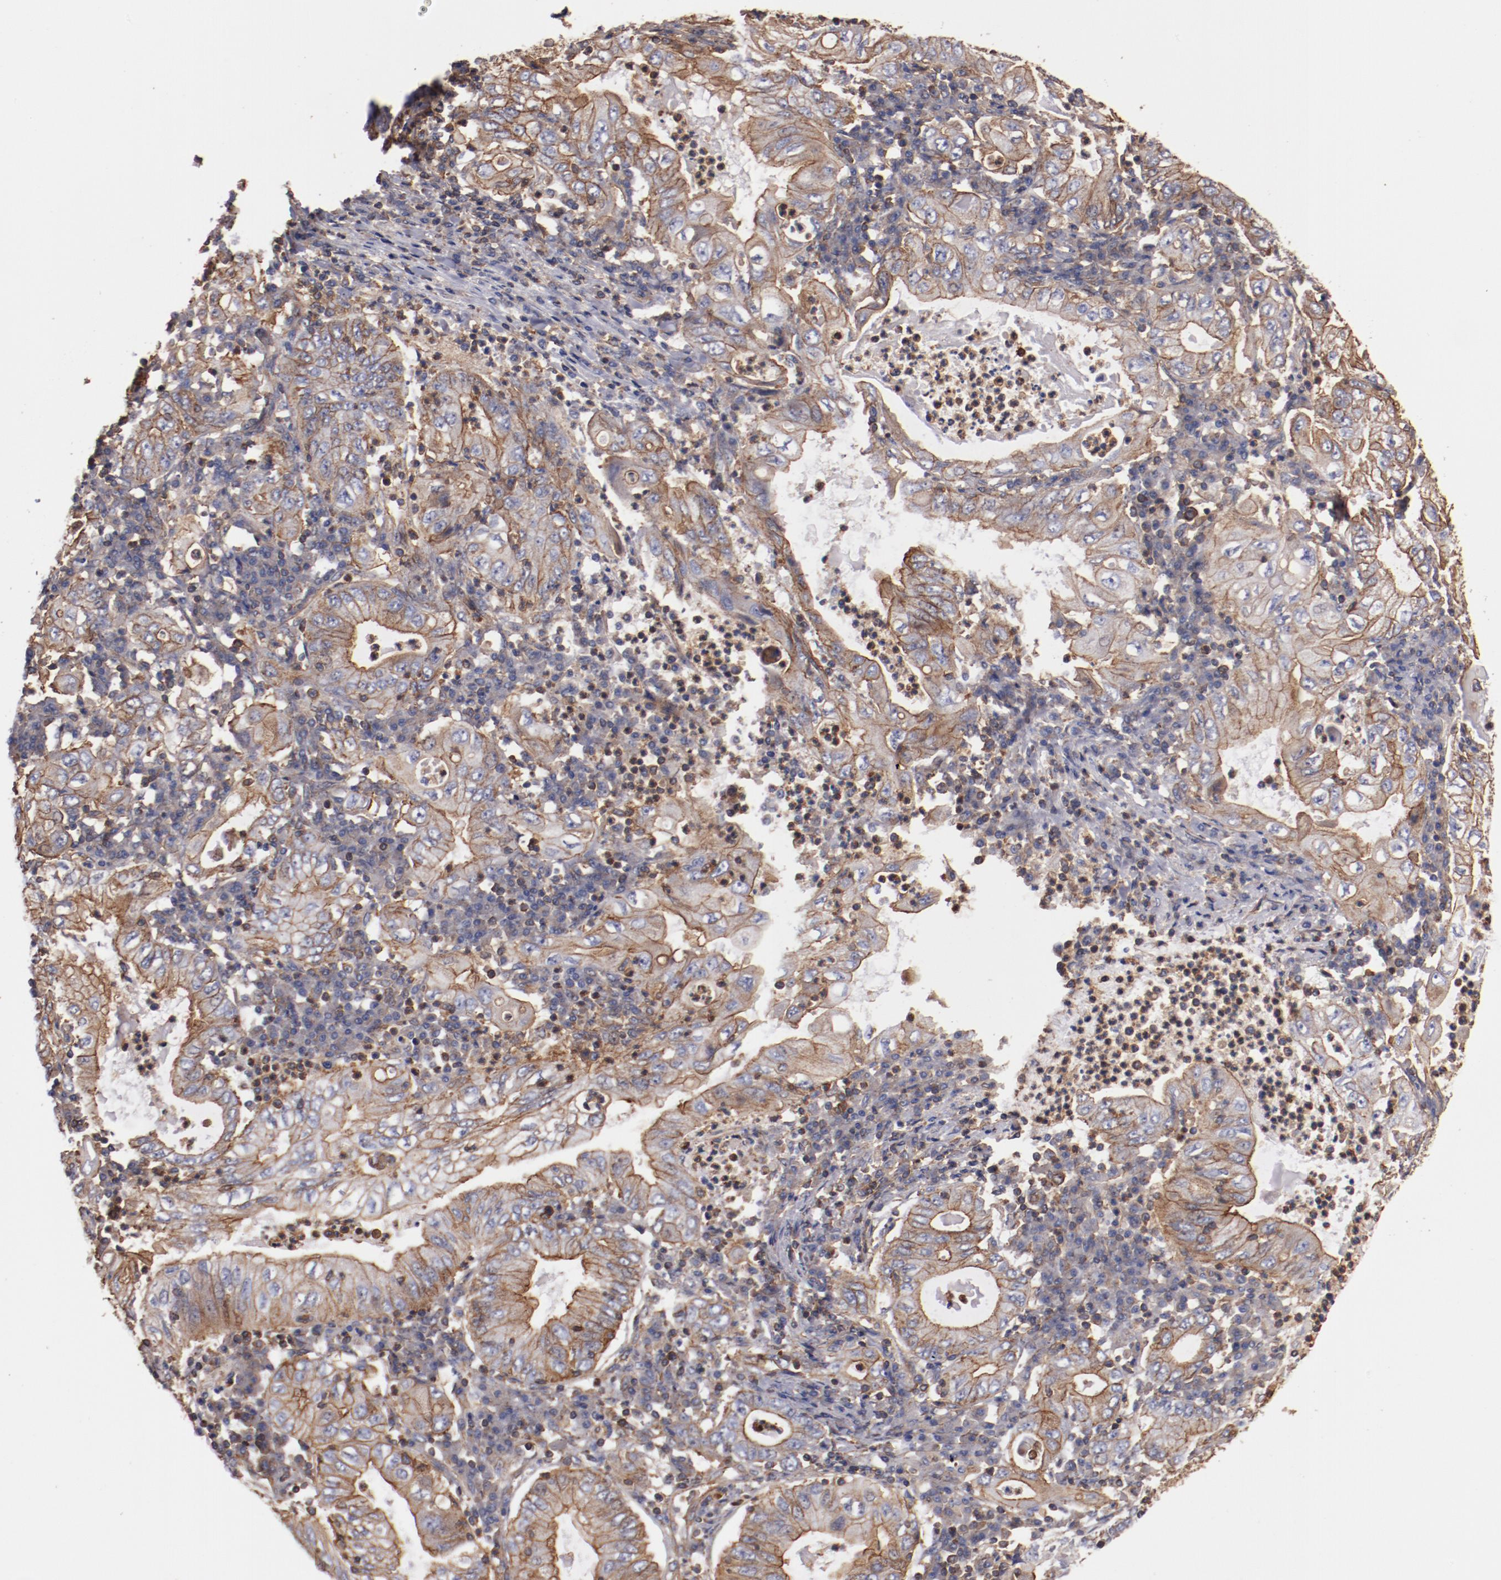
{"staining": {"intensity": "moderate", "quantity": ">75%", "location": "cytoplasmic/membranous"}, "tissue": "stomach cancer", "cell_type": "Tumor cells", "image_type": "cancer", "snomed": [{"axis": "morphology", "description": "Normal tissue, NOS"}, {"axis": "morphology", "description": "Adenocarcinoma, NOS"}, {"axis": "topography", "description": "Esophagus"}, {"axis": "topography", "description": "Stomach, upper"}, {"axis": "topography", "description": "Peripheral nerve tissue"}], "caption": "This is an image of IHC staining of stomach adenocarcinoma, which shows moderate staining in the cytoplasmic/membranous of tumor cells.", "gene": "TMOD3", "patient": {"sex": "male", "age": 62}}